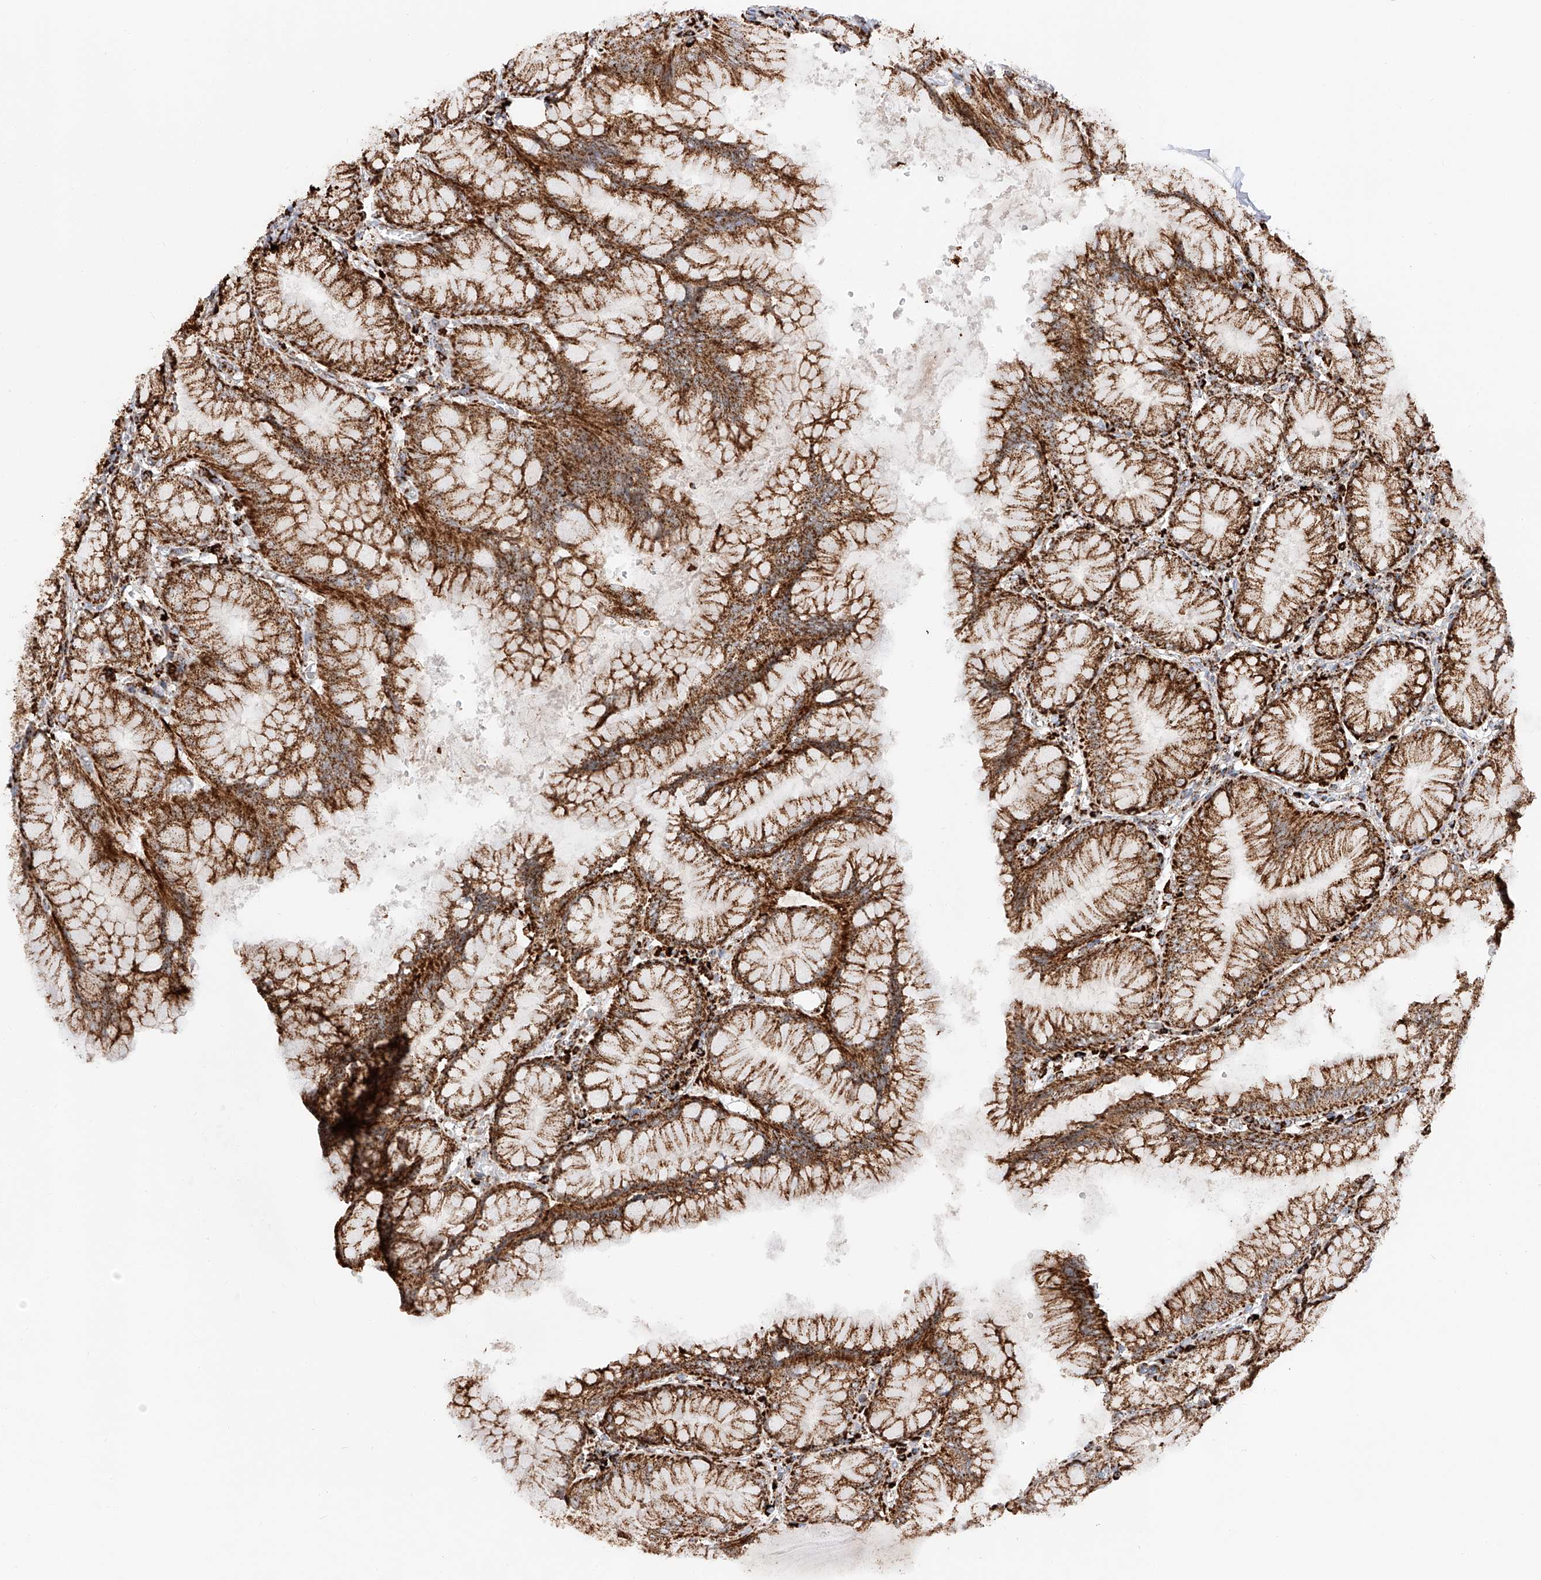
{"staining": {"intensity": "strong", "quantity": ">75%", "location": "cytoplasmic/membranous"}, "tissue": "stomach", "cell_type": "Glandular cells", "image_type": "normal", "snomed": [{"axis": "morphology", "description": "Normal tissue, NOS"}, {"axis": "topography", "description": "Stomach, lower"}], "caption": "This micrograph demonstrates IHC staining of normal stomach, with high strong cytoplasmic/membranous staining in about >75% of glandular cells.", "gene": "TTC27", "patient": {"sex": "female", "age": 56}}